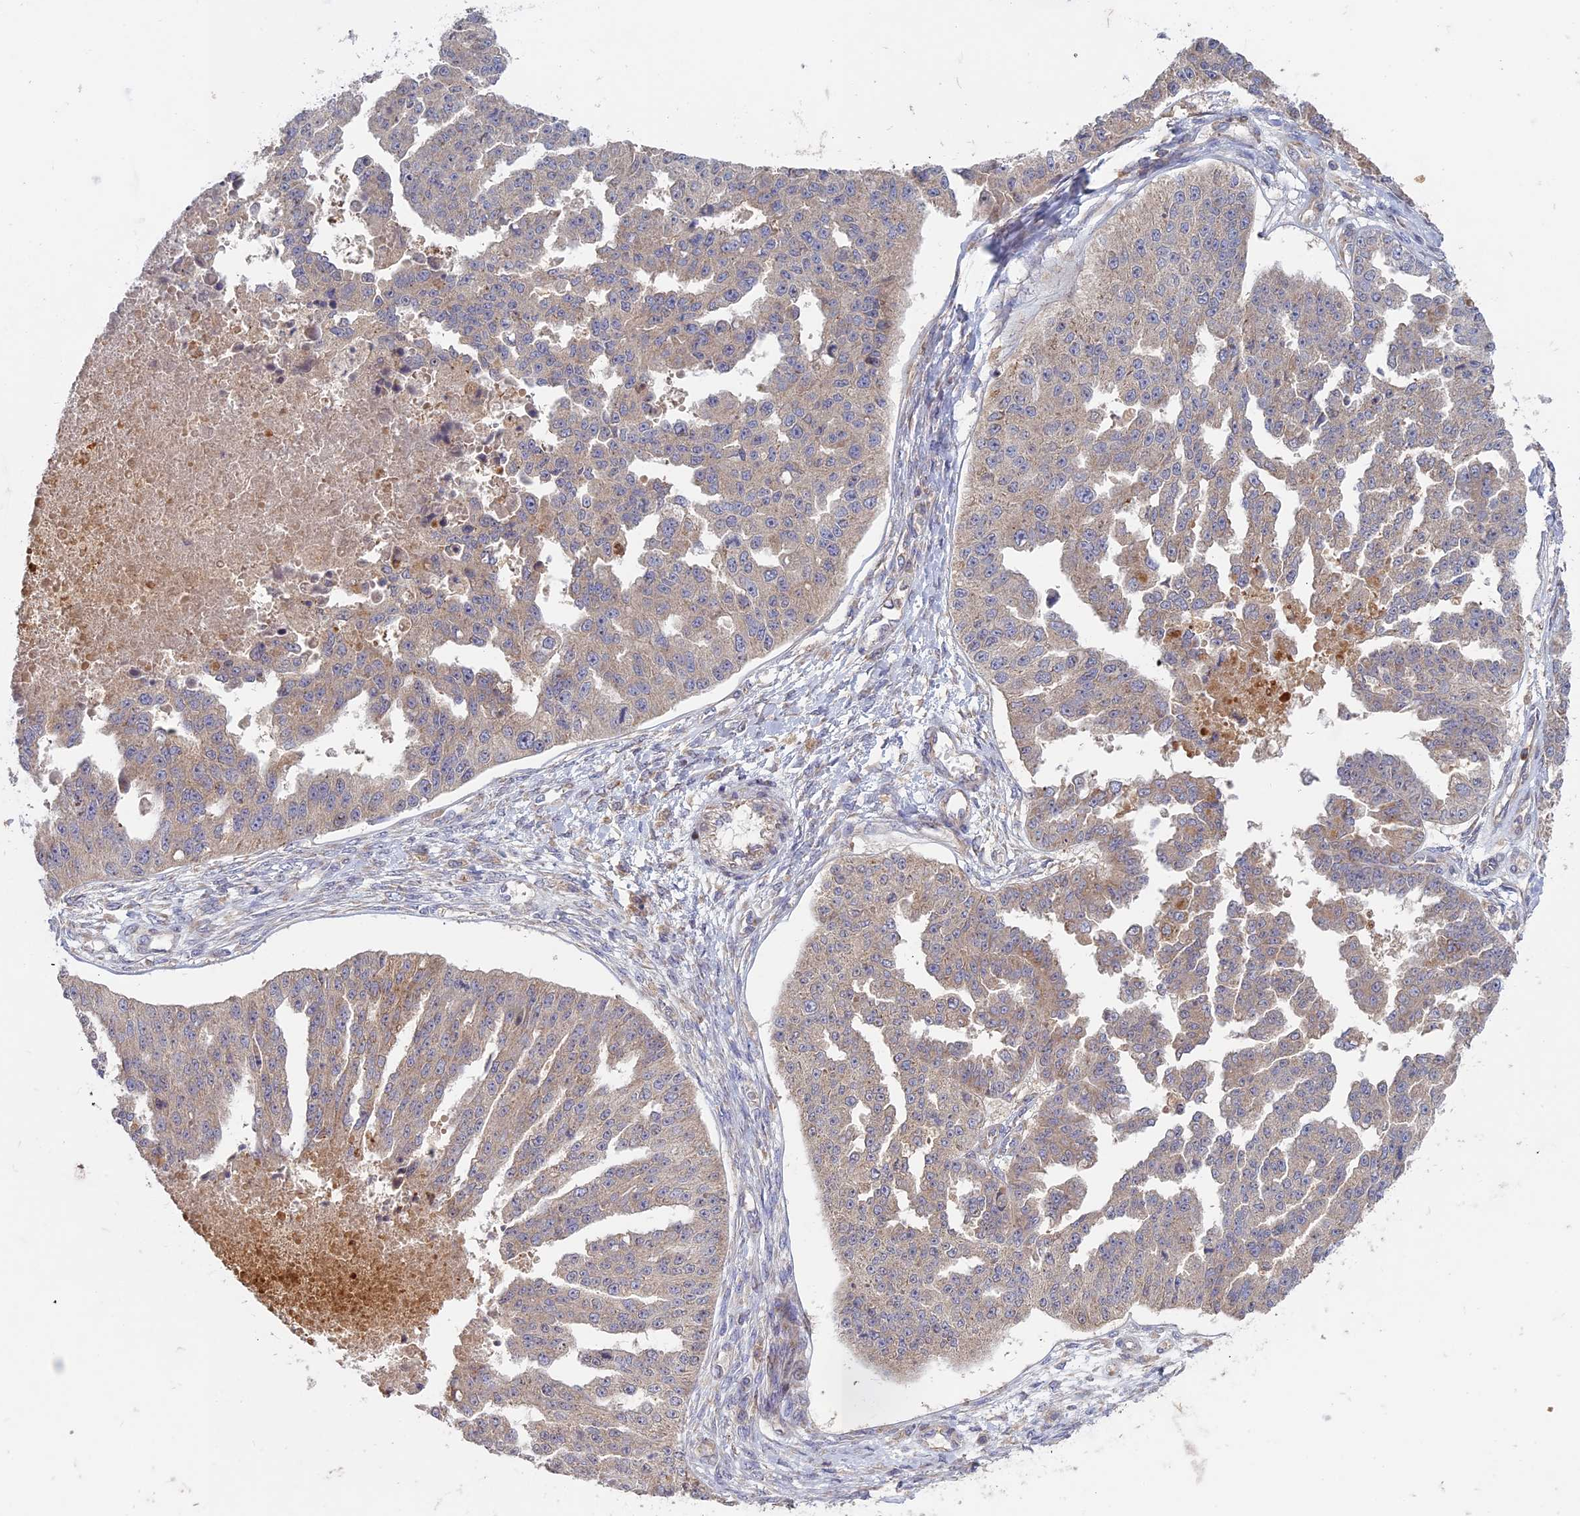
{"staining": {"intensity": "weak", "quantity": "<25%", "location": "cytoplasmic/membranous"}, "tissue": "ovarian cancer", "cell_type": "Tumor cells", "image_type": "cancer", "snomed": [{"axis": "morphology", "description": "Cystadenocarcinoma, serous, NOS"}, {"axis": "topography", "description": "Ovary"}], "caption": "Immunohistochemistry image of serous cystadenocarcinoma (ovarian) stained for a protein (brown), which reveals no positivity in tumor cells.", "gene": "TMEM208", "patient": {"sex": "female", "age": 58}}